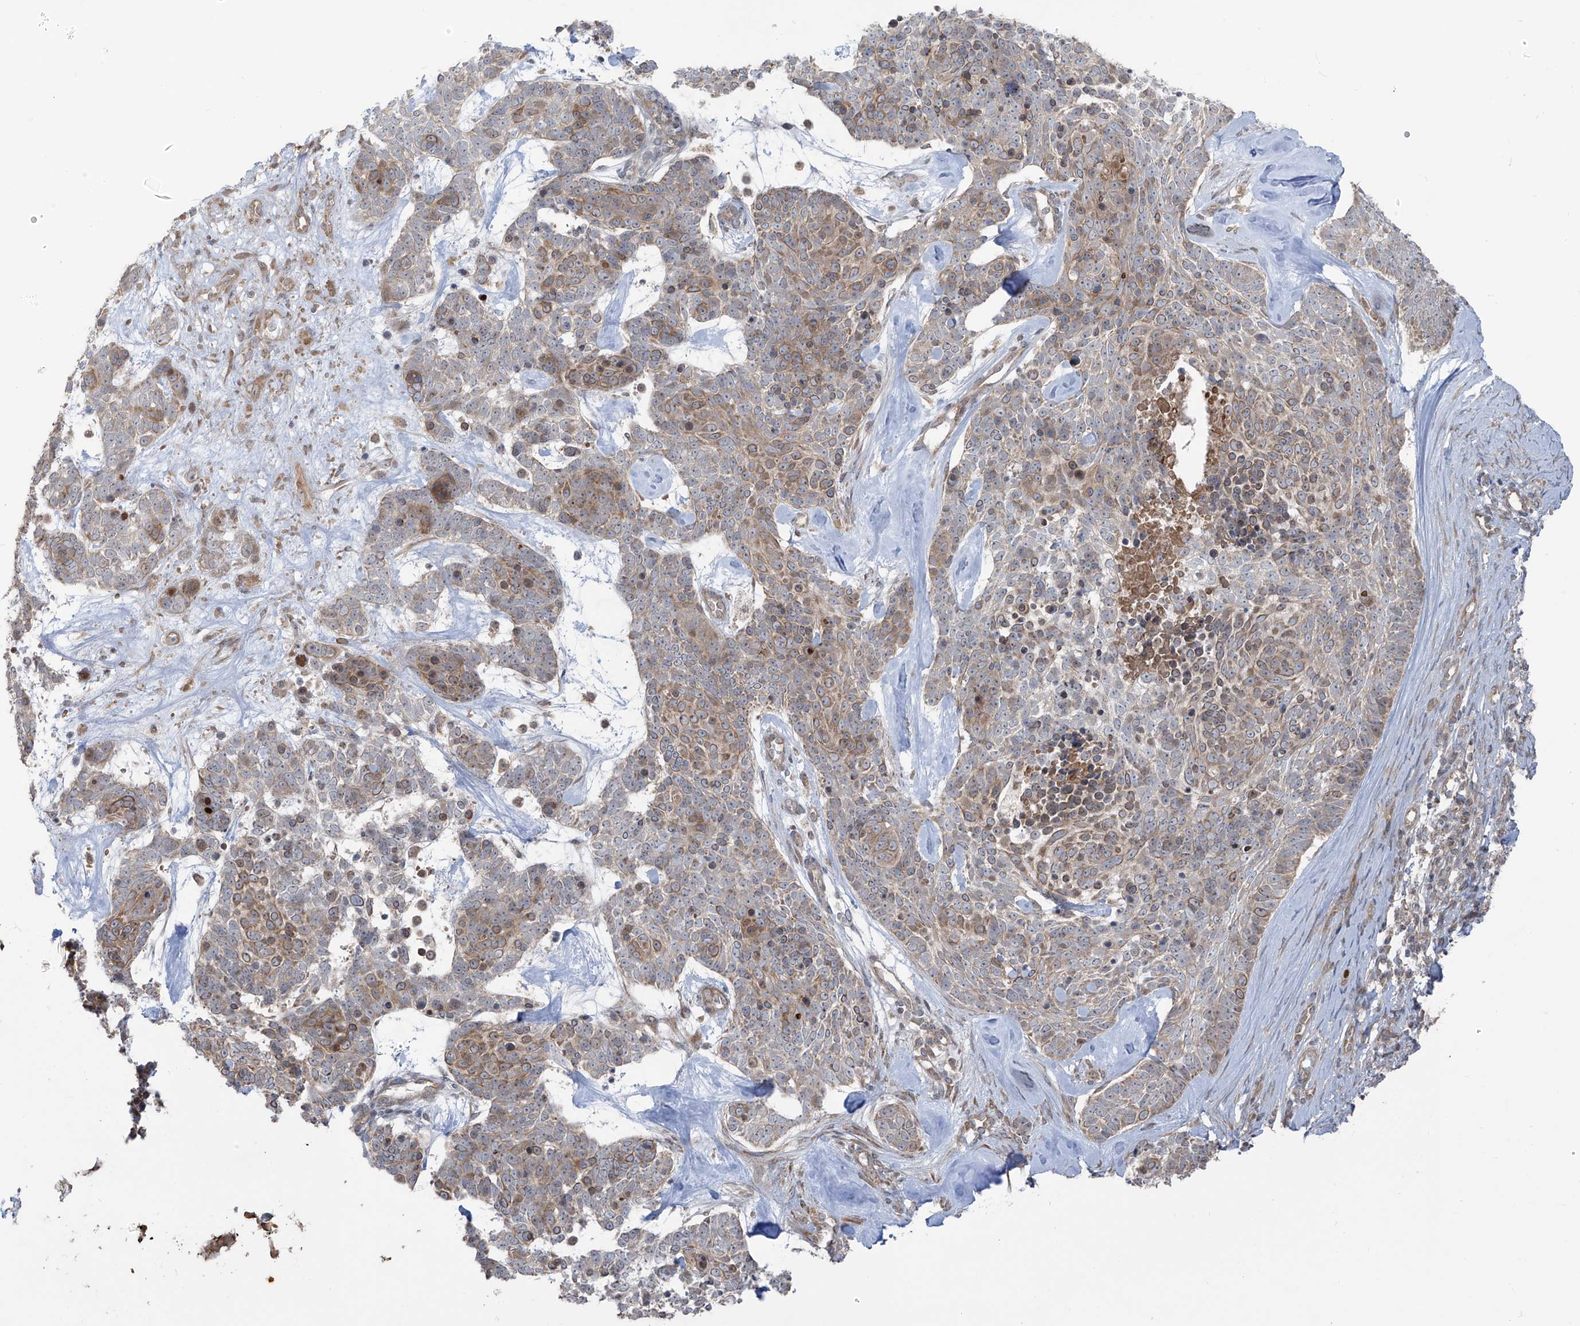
{"staining": {"intensity": "strong", "quantity": "25%-75%", "location": "cytoplasmic/membranous"}, "tissue": "skin cancer", "cell_type": "Tumor cells", "image_type": "cancer", "snomed": [{"axis": "morphology", "description": "Basal cell carcinoma"}, {"axis": "topography", "description": "Skin"}], "caption": "Skin cancer stained with a protein marker reveals strong staining in tumor cells.", "gene": "PDE11A", "patient": {"sex": "female", "age": 81}}